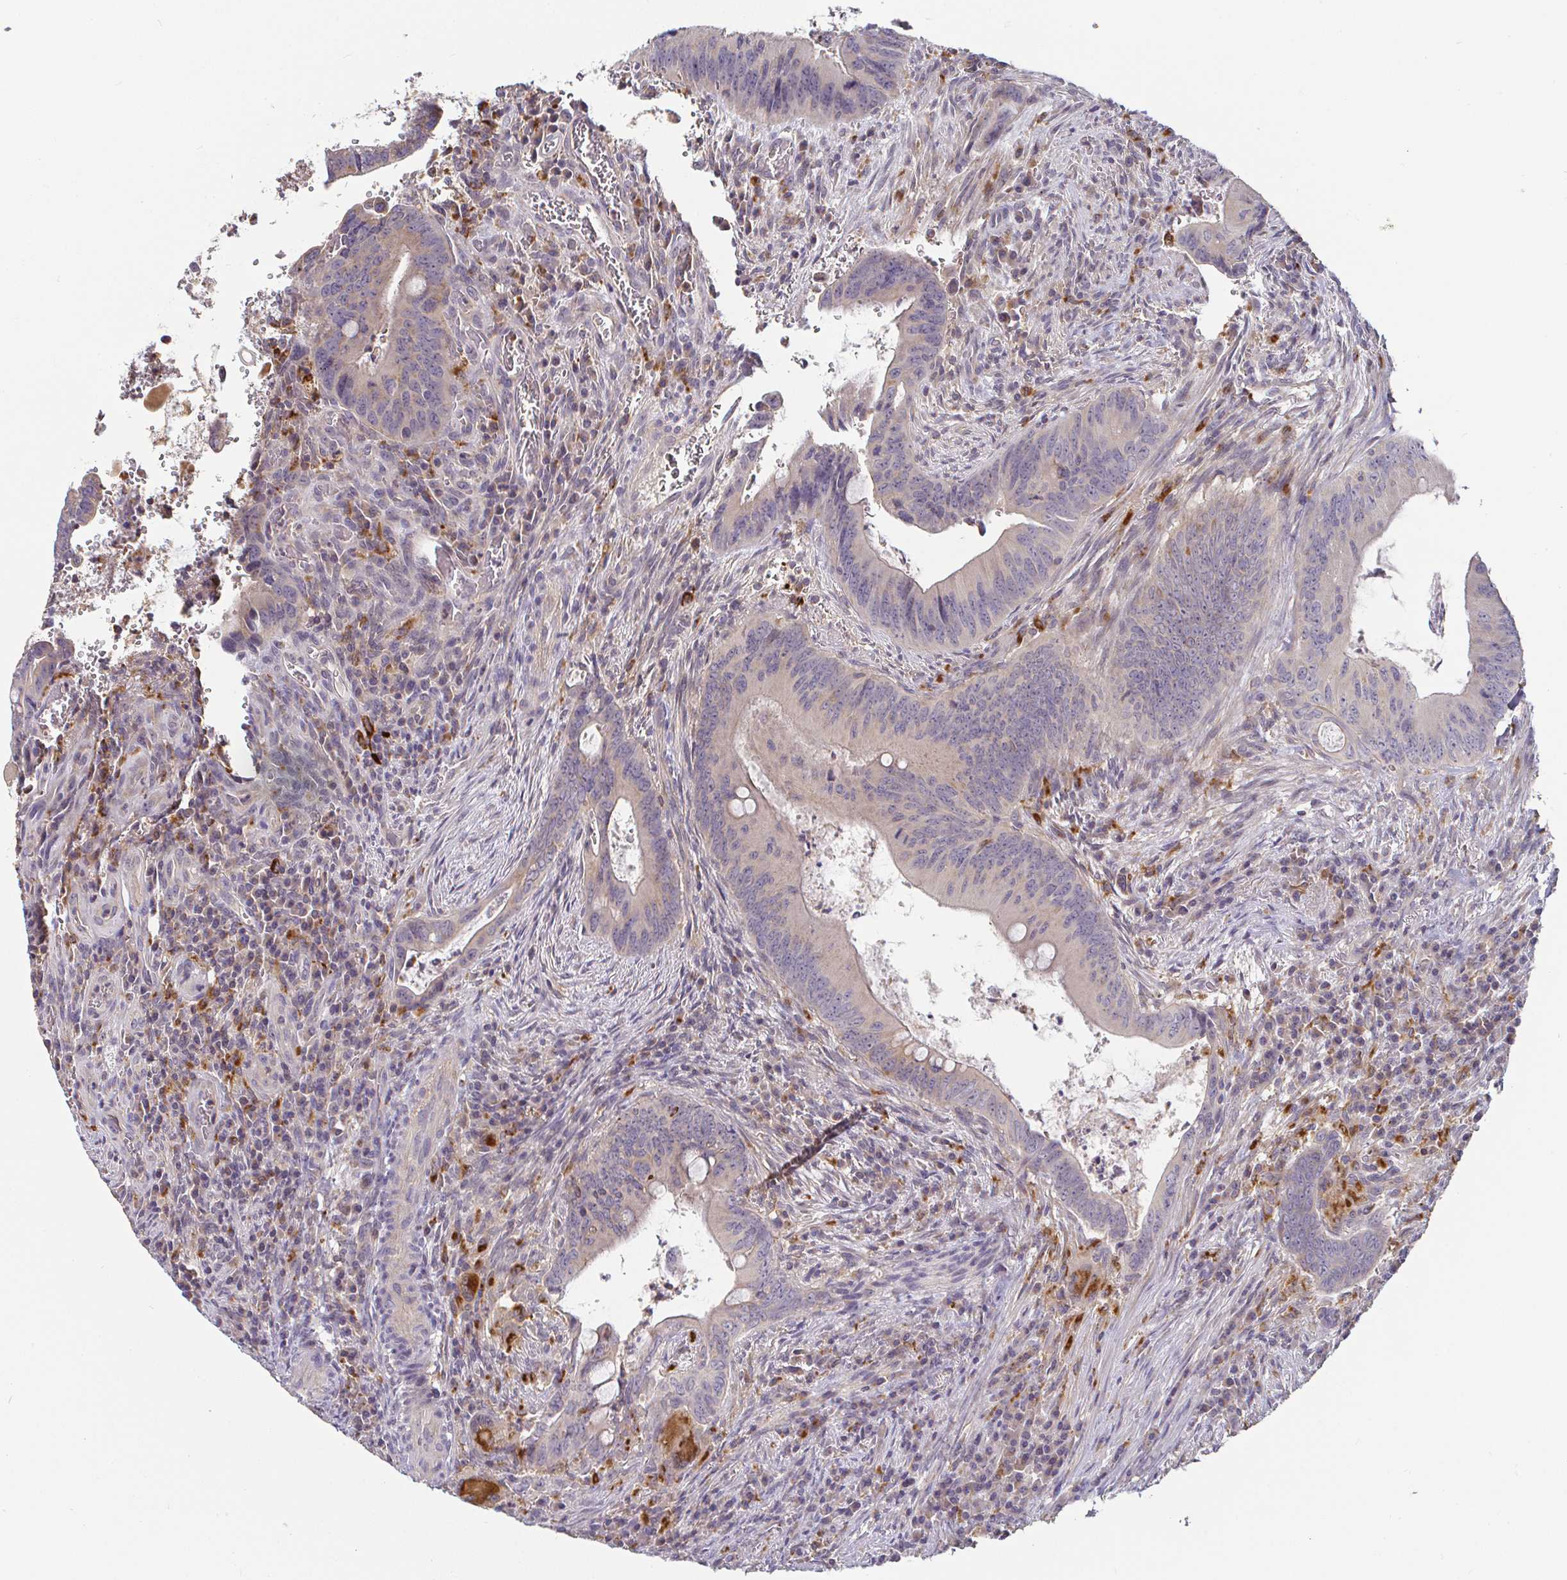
{"staining": {"intensity": "negative", "quantity": "none", "location": "none"}, "tissue": "colorectal cancer", "cell_type": "Tumor cells", "image_type": "cancer", "snomed": [{"axis": "morphology", "description": "Adenocarcinoma, NOS"}, {"axis": "topography", "description": "Colon"}], "caption": "Micrograph shows no protein staining in tumor cells of colorectal cancer (adenocarcinoma) tissue.", "gene": "CDH18", "patient": {"sex": "female", "age": 74}}